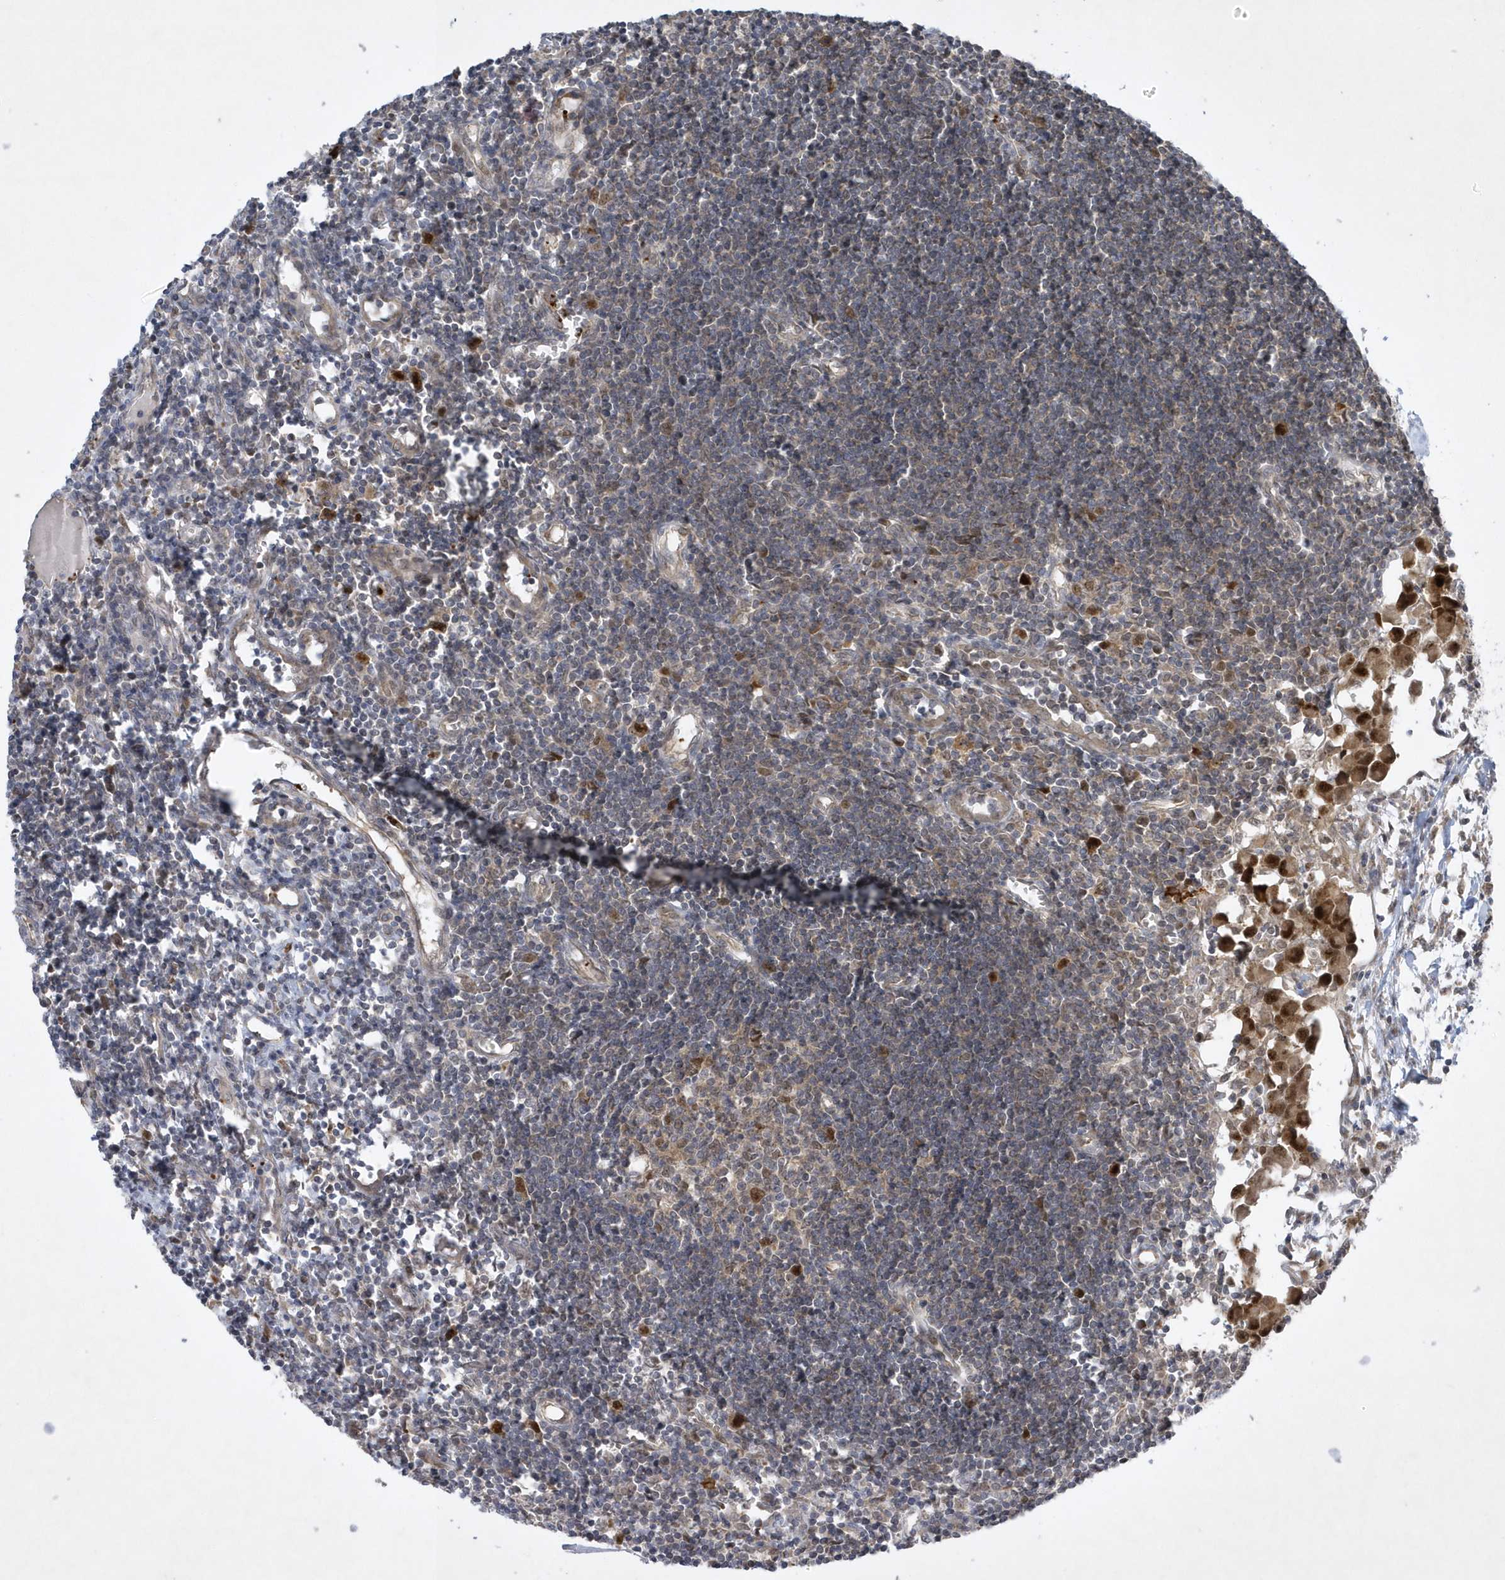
{"staining": {"intensity": "moderate", "quantity": ">75%", "location": "cytoplasmic/membranous,nuclear"}, "tissue": "lymph node", "cell_type": "Germinal center cells", "image_type": "normal", "snomed": [{"axis": "morphology", "description": "Normal tissue, NOS"}, {"axis": "morphology", "description": "Malignant melanoma, Metastatic site"}, {"axis": "topography", "description": "Lymph node"}], "caption": "Lymph node stained for a protein demonstrates moderate cytoplasmic/membranous,nuclear positivity in germinal center cells. (Brightfield microscopy of DAB IHC at high magnification).", "gene": "NAF1", "patient": {"sex": "male", "age": 41}}